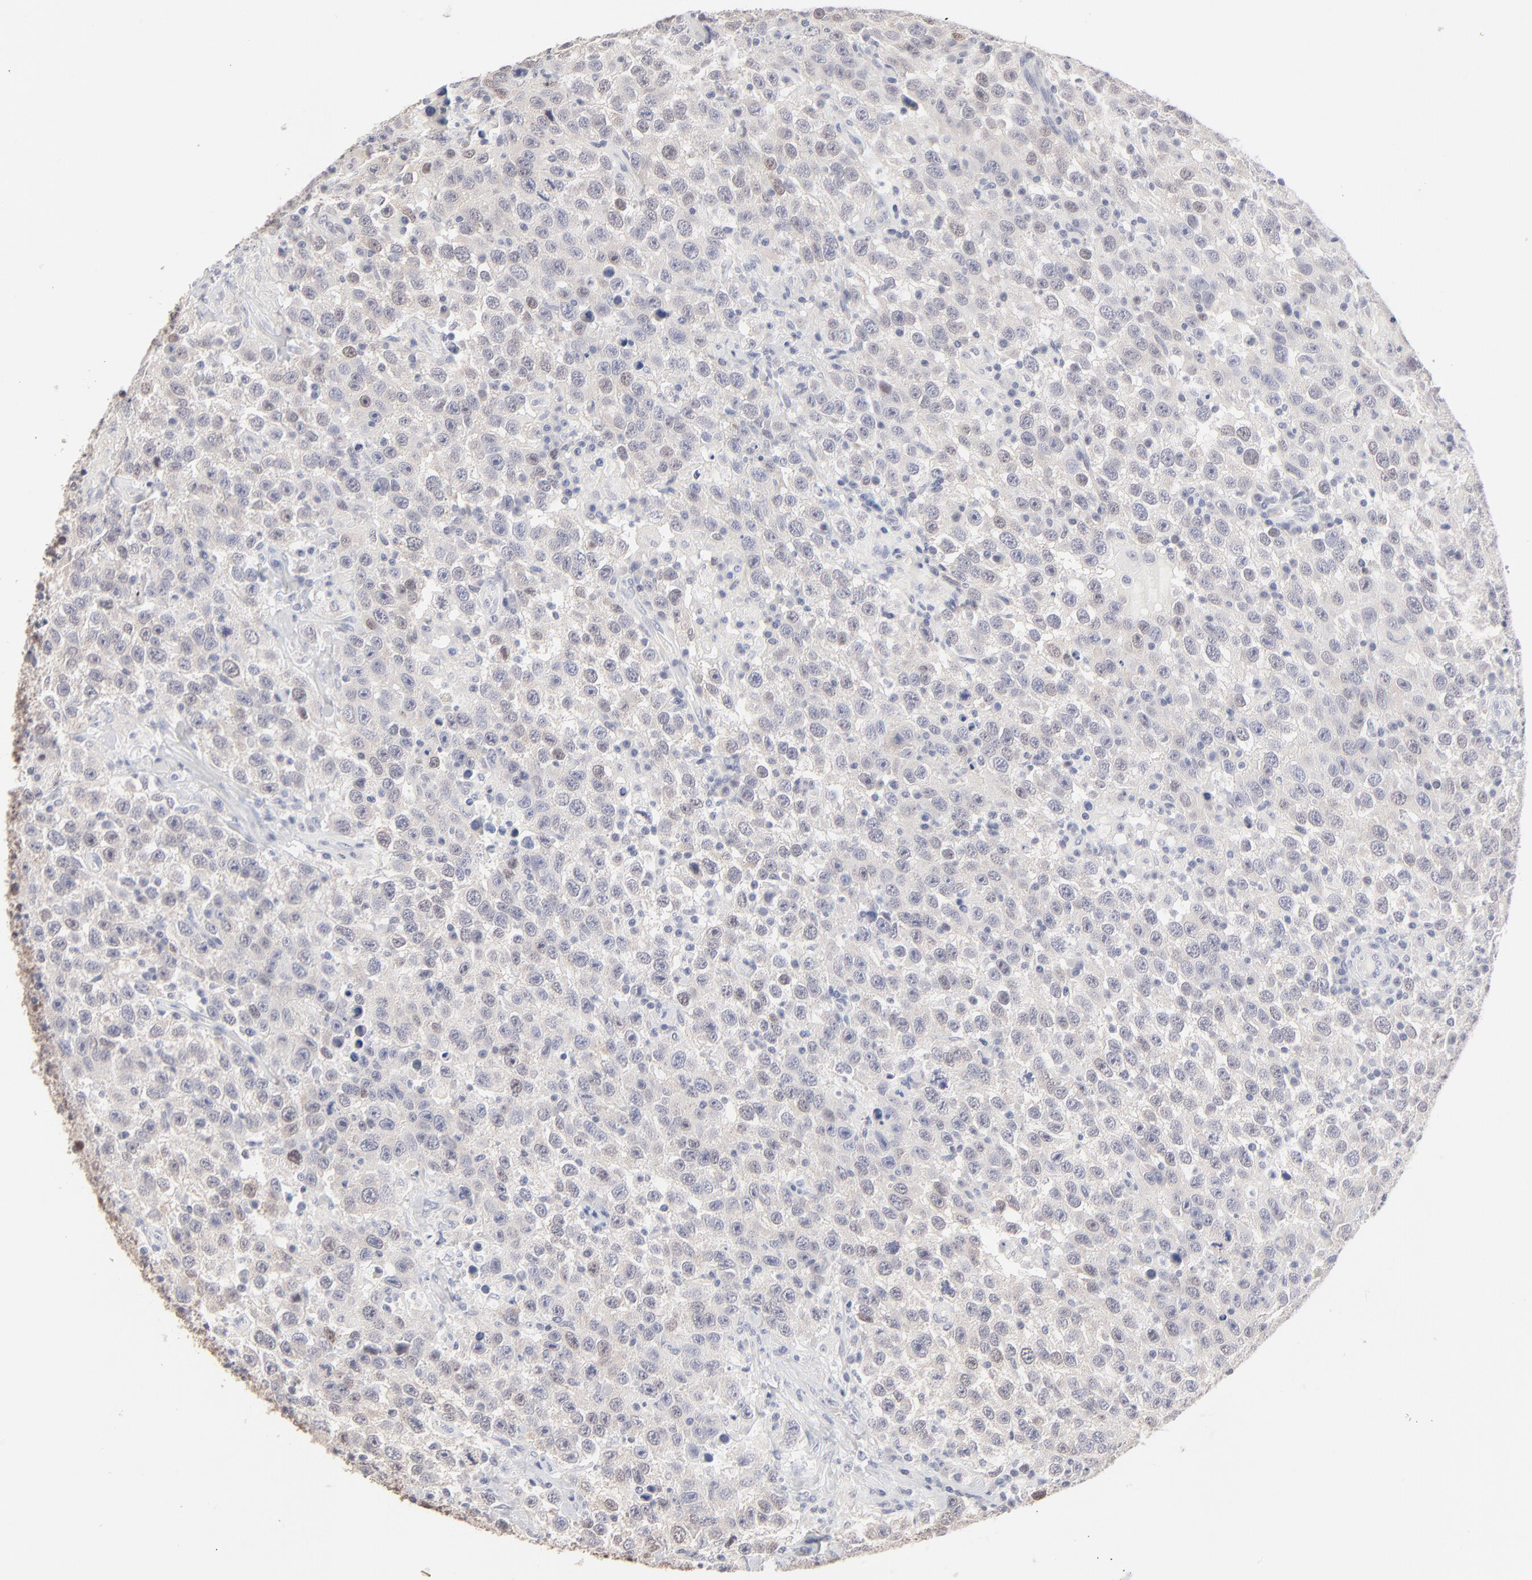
{"staining": {"intensity": "moderate", "quantity": "25%-75%", "location": "cytoplasmic/membranous,nuclear"}, "tissue": "testis cancer", "cell_type": "Tumor cells", "image_type": "cancer", "snomed": [{"axis": "morphology", "description": "Seminoma, NOS"}, {"axis": "topography", "description": "Testis"}], "caption": "Tumor cells demonstrate medium levels of moderate cytoplasmic/membranous and nuclear positivity in approximately 25%-75% of cells in human seminoma (testis). Immunohistochemistry stains the protein in brown and the nuclei are stained blue.", "gene": "RBM3", "patient": {"sex": "male", "age": 41}}